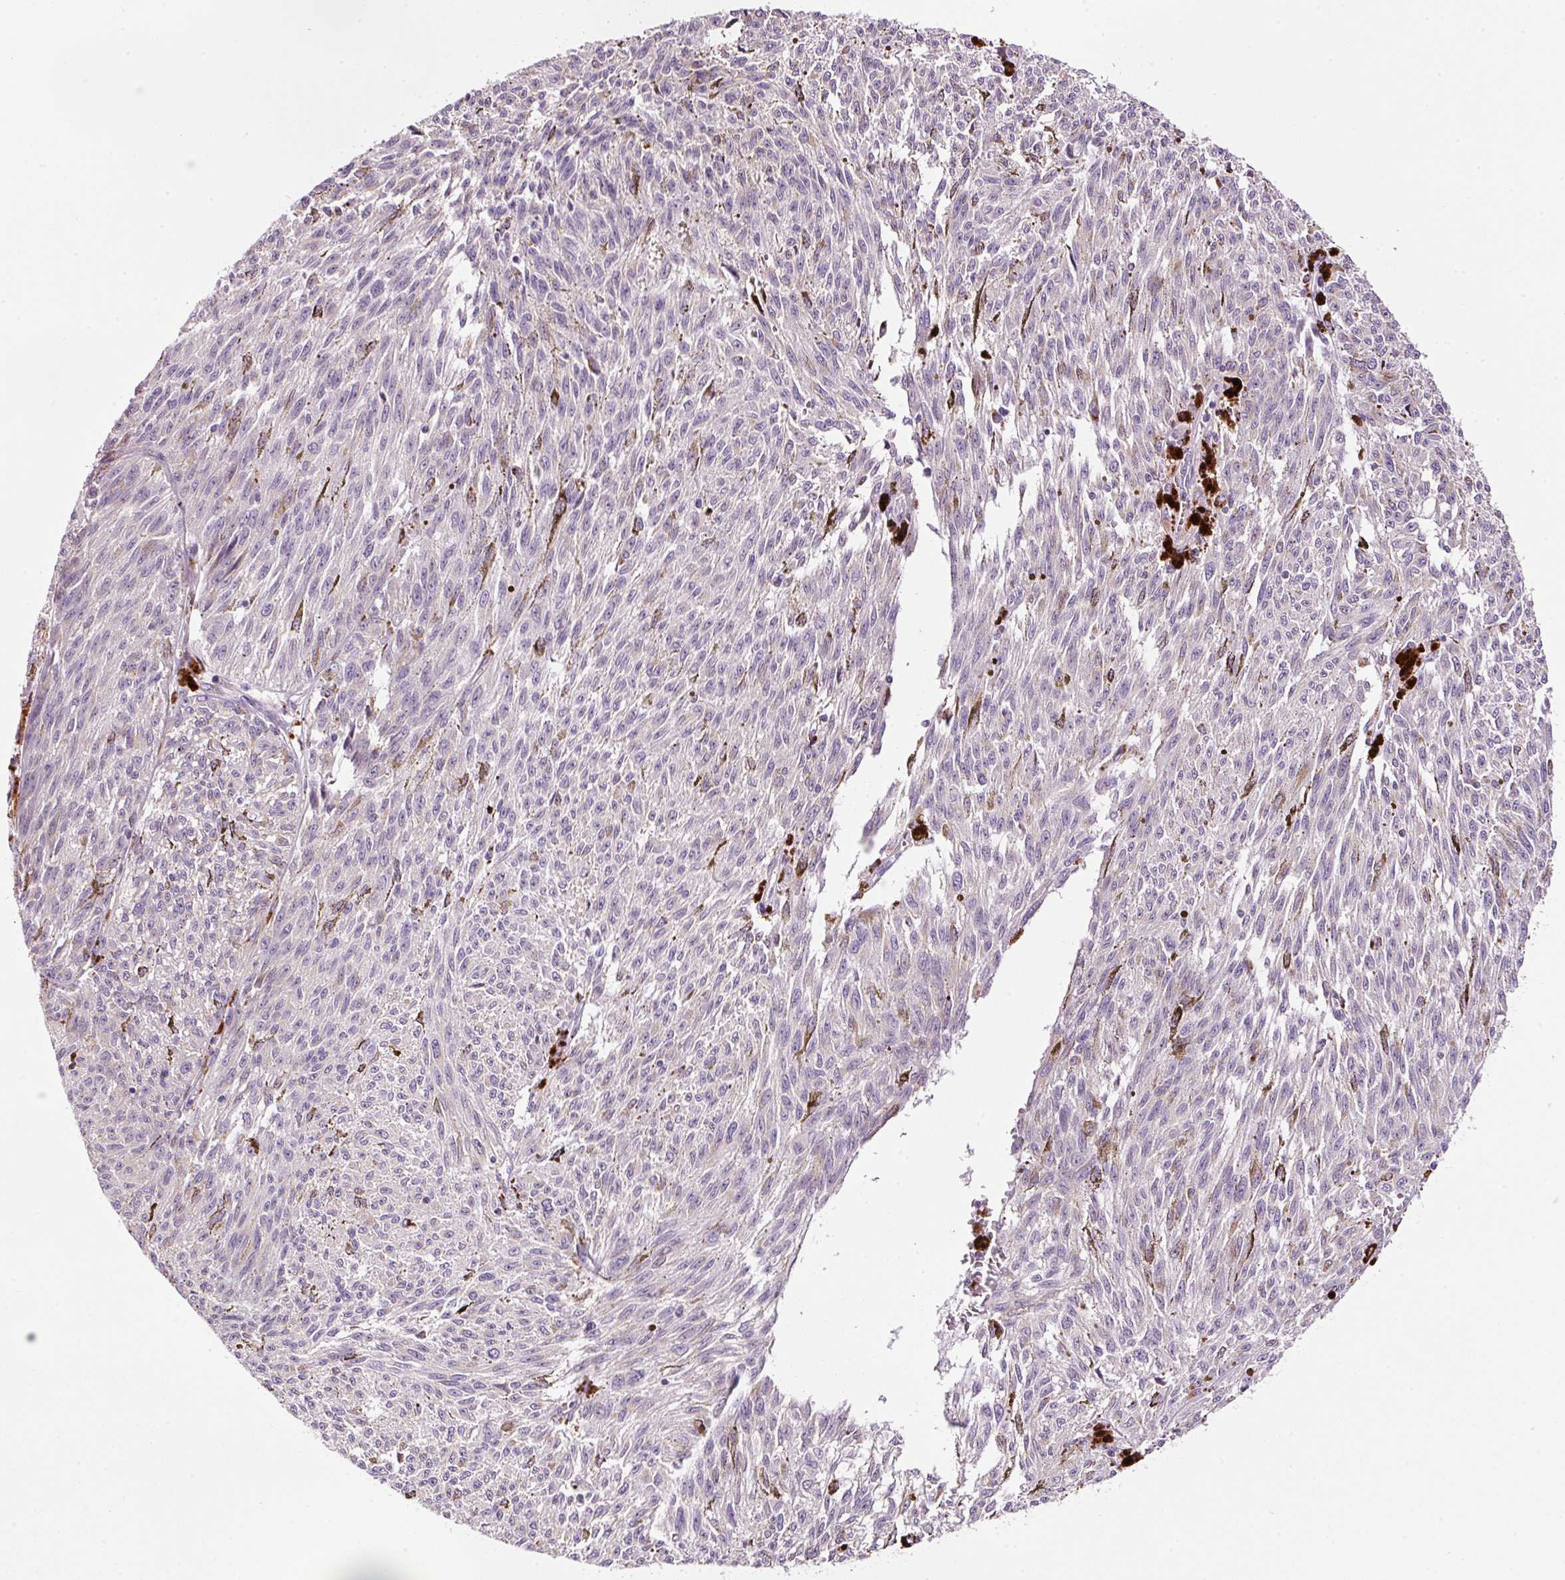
{"staining": {"intensity": "negative", "quantity": "none", "location": "none"}, "tissue": "melanoma", "cell_type": "Tumor cells", "image_type": "cancer", "snomed": [{"axis": "morphology", "description": "Malignant melanoma, NOS"}, {"axis": "topography", "description": "Skin"}], "caption": "This is an immunohistochemistry (IHC) micrograph of malignant melanoma. There is no staining in tumor cells.", "gene": "ZNF639", "patient": {"sex": "female", "age": 72}}